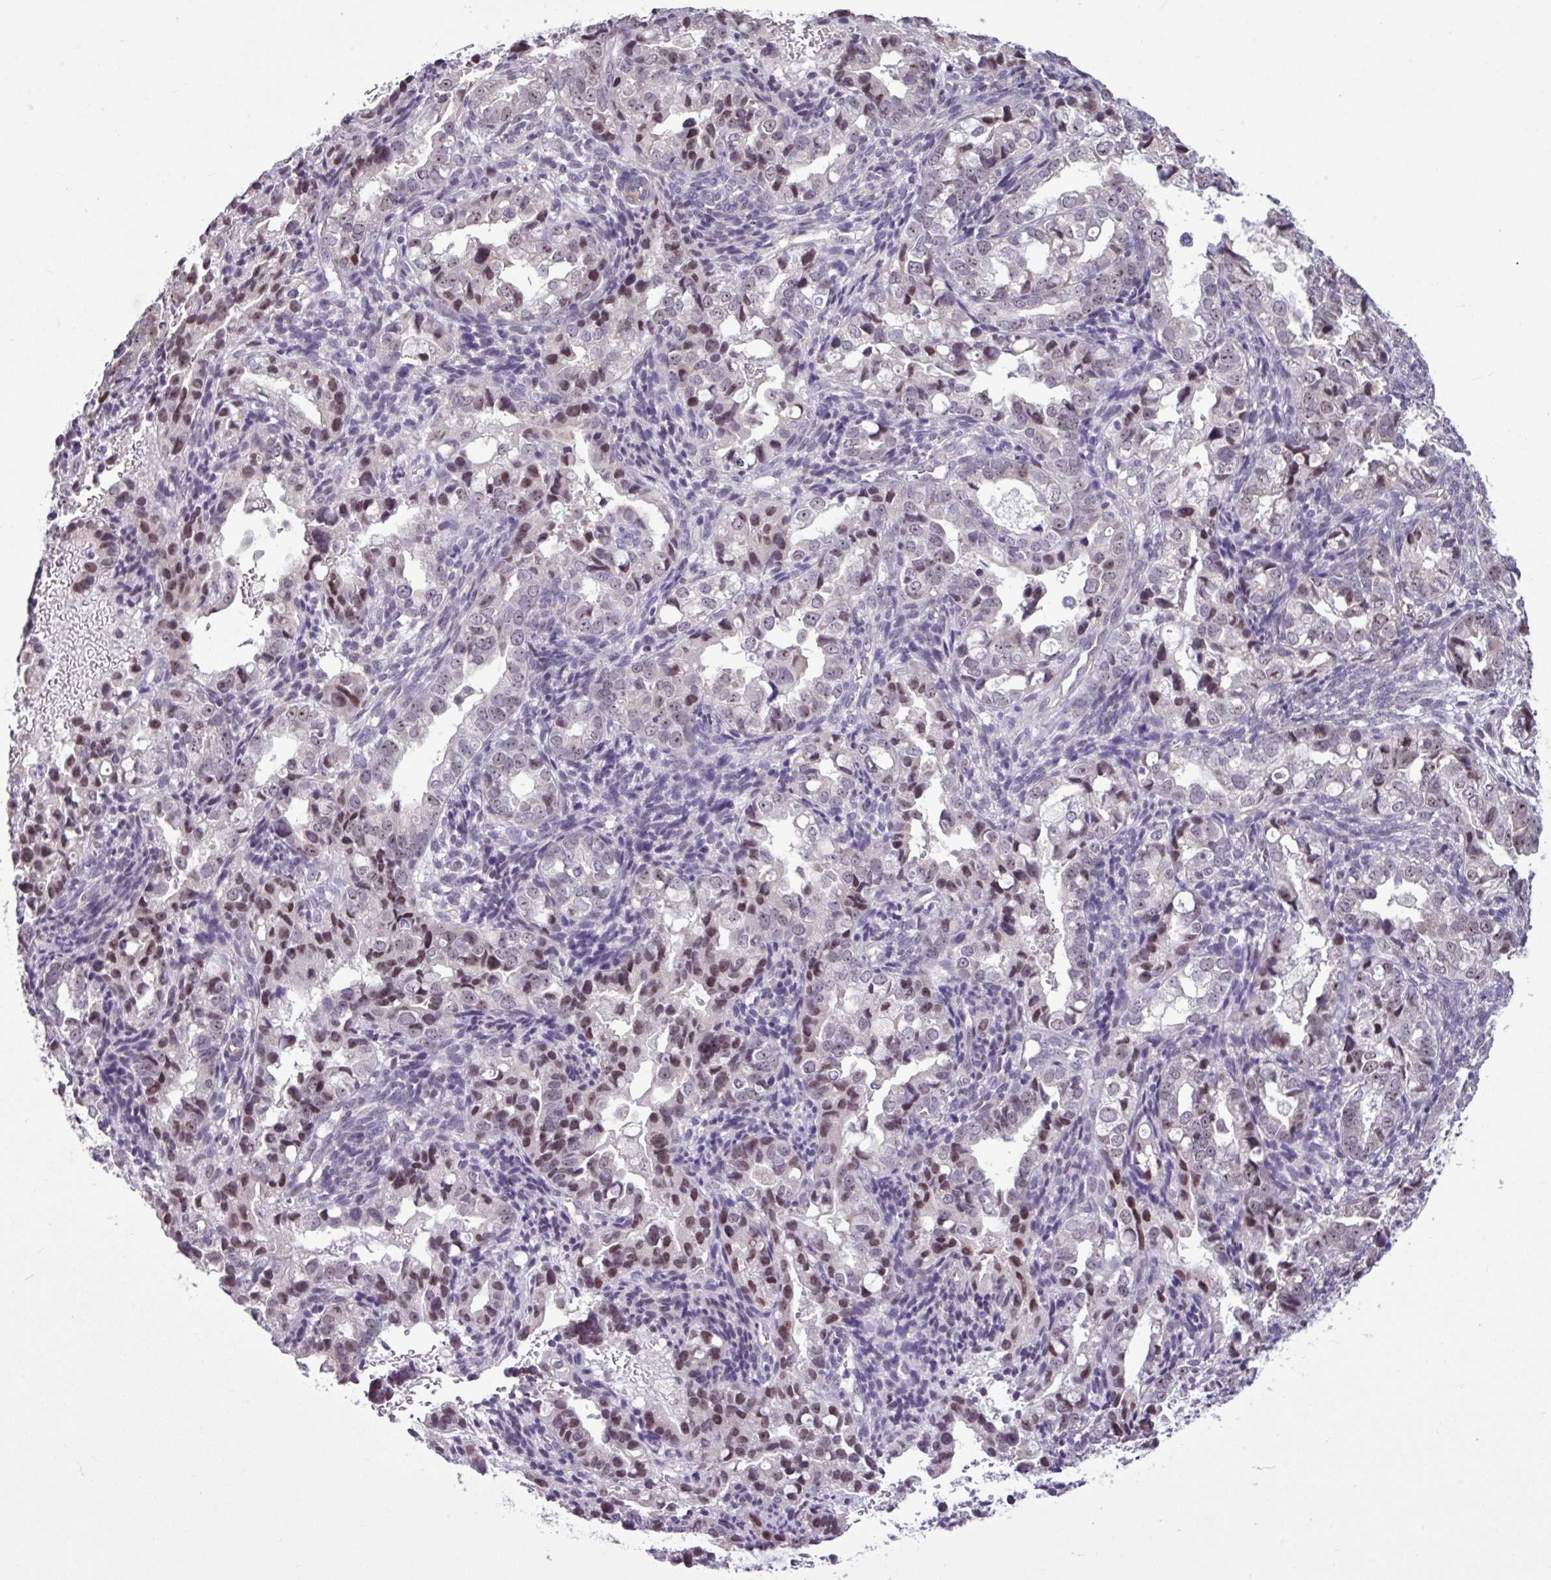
{"staining": {"intensity": "moderate", "quantity": "25%-75%", "location": "nuclear"}, "tissue": "endometrial cancer", "cell_type": "Tumor cells", "image_type": "cancer", "snomed": [{"axis": "morphology", "description": "Adenocarcinoma, NOS"}, {"axis": "topography", "description": "Endometrium"}], "caption": "Protein staining by immunohistochemistry (IHC) reveals moderate nuclear expression in approximately 25%-75% of tumor cells in adenocarcinoma (endometrial).", "gene": "UTP18", "patient": {"sex": "female", "age": 57}}